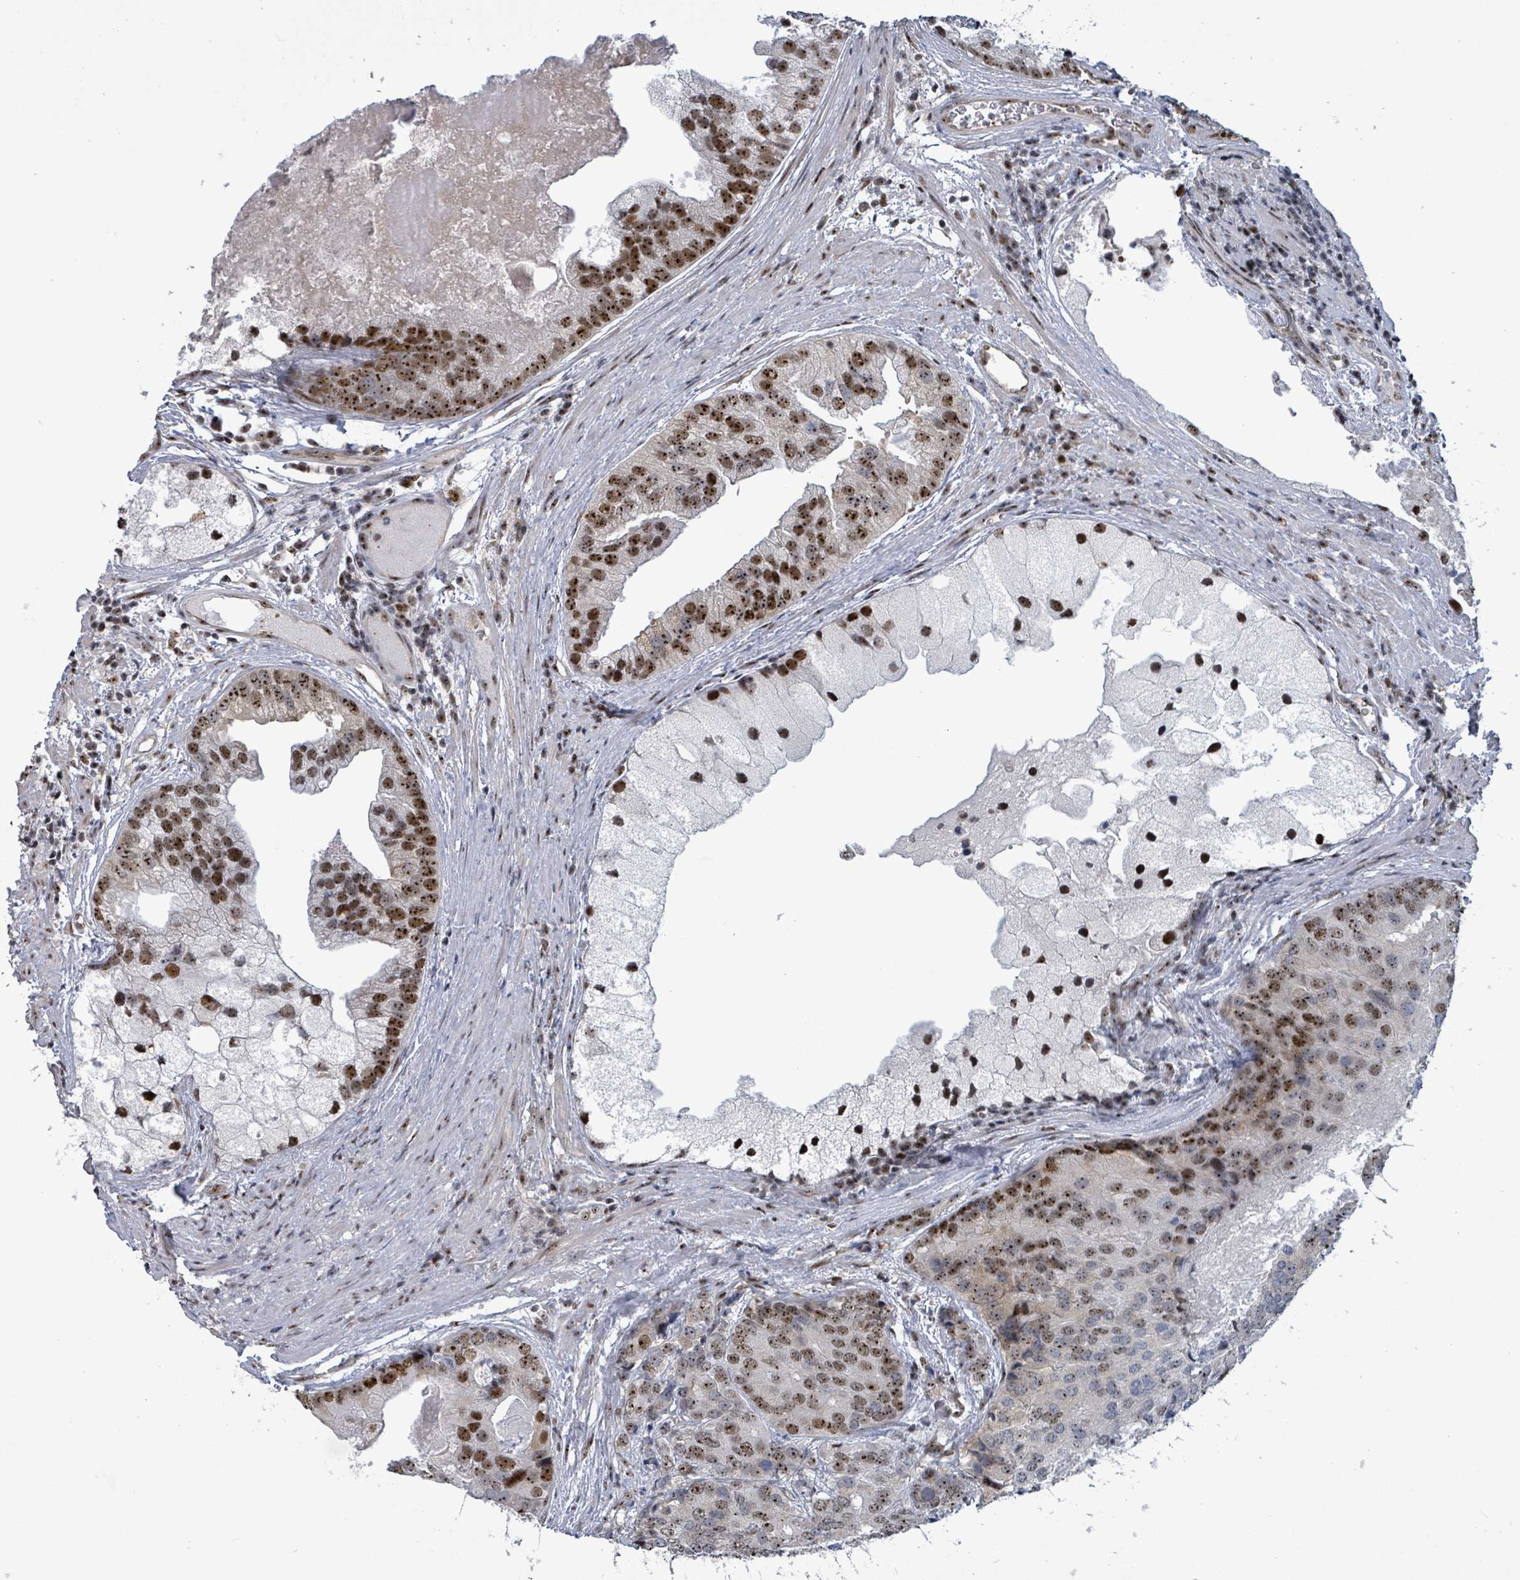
{"staining": {"intensity": "strong", "quantity": ">75%", "location": "nuclear"}, "tissue": "prostate cancer", "cell_type": "Tumor cells", "image_type": "cancer", "snomed": [{"axis": "morphology", "description": "Adenocarcinoma, High grade"}, {"axis": "topography", "description": "Prostate"}], "caption": "Tumor cells reveal high levels of strong nuclear positivity in approximately >75% of cells in human prostate cancer.", "gene": "RRN3", "patient": {"sex": "male", "age": 62}}